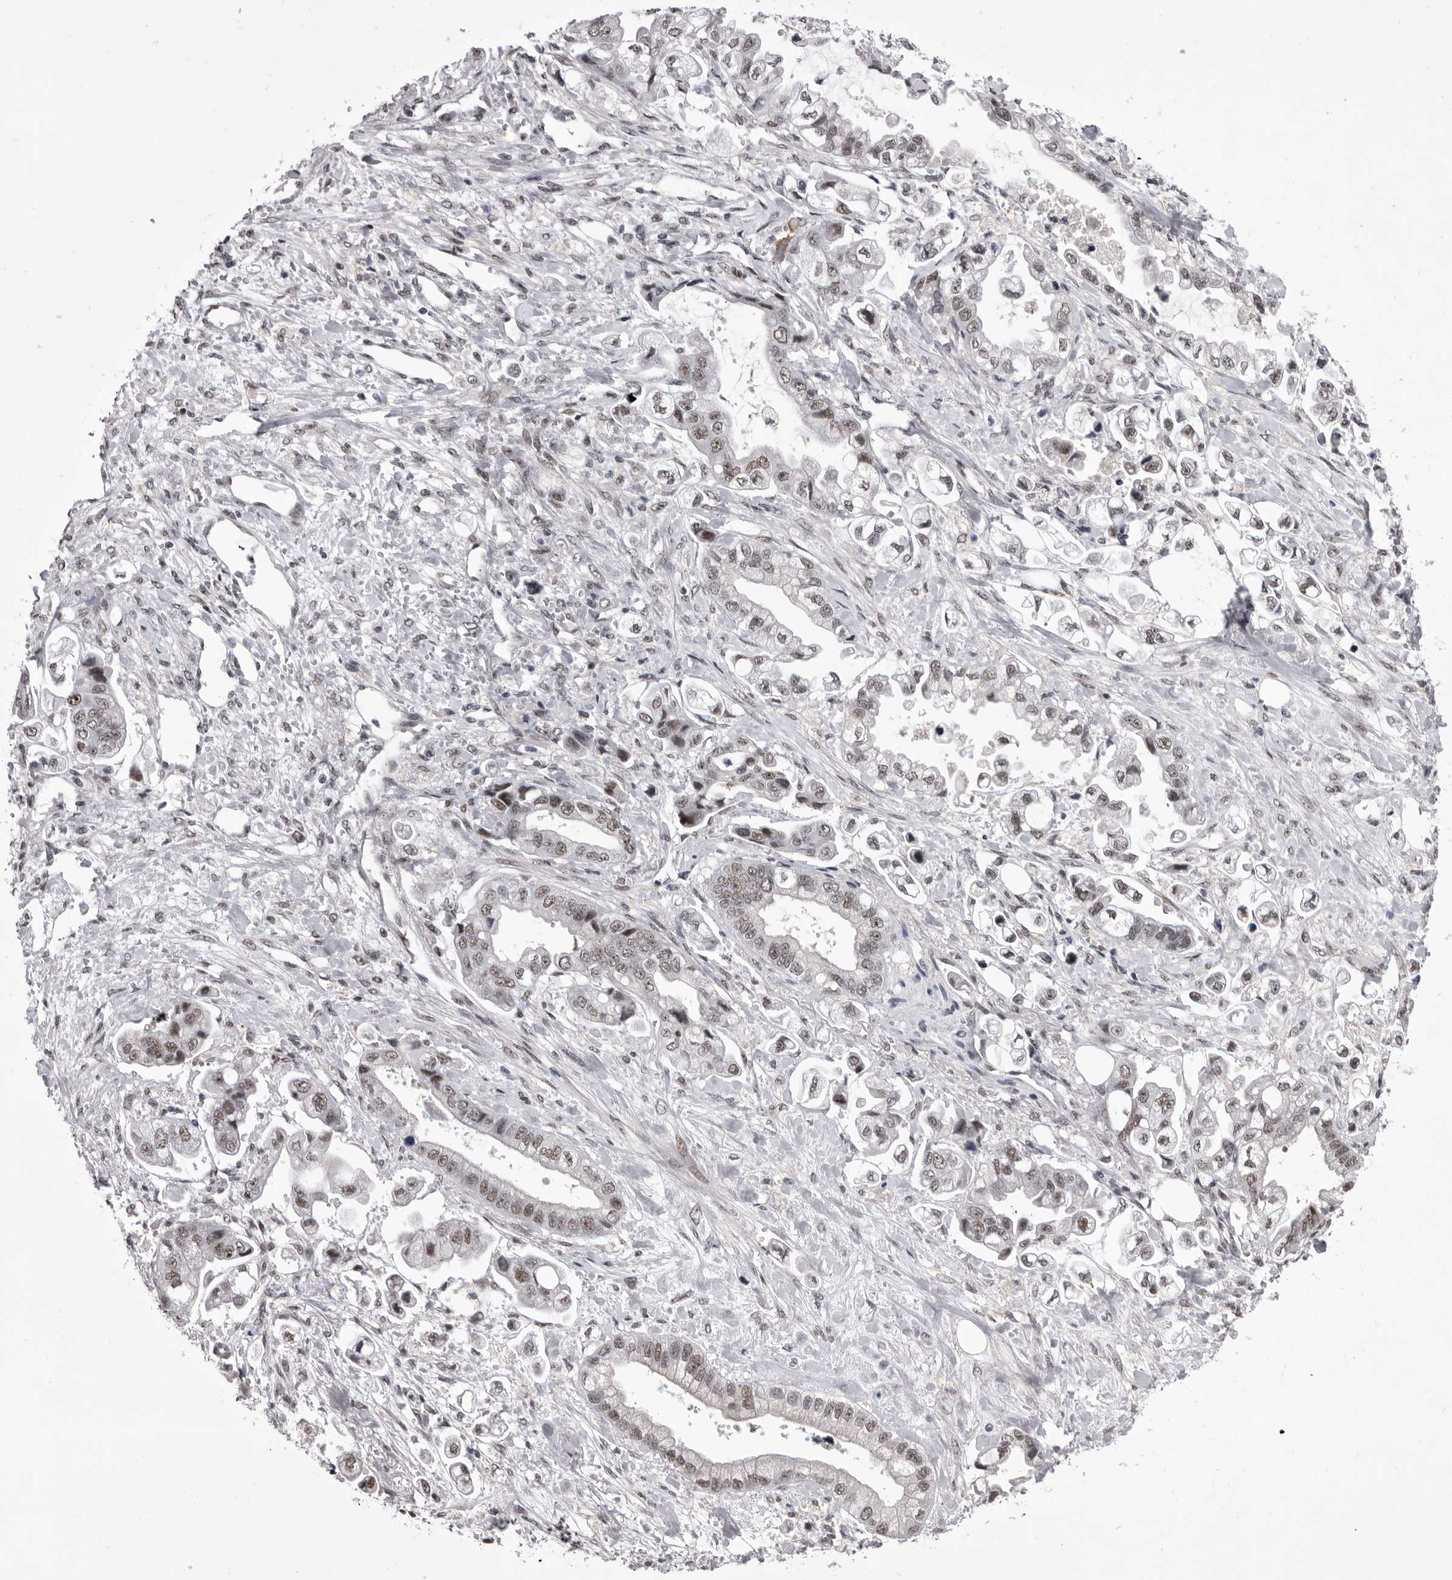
{"staining": {"intensity": "weak", "quantity": "25%-75%", "location": "nuclear"}, "tissue": "stomach cancer", "cell_type": "Tumor cells", "image_type": "cancer", "snomed": [{"axis": "morphology", "description": "Adenocarcinoma, NOS"}, {"axis": "topography", "description": "Stomach"}], "caption": "A brown stain shows weak nuclear staining of a protein in stomach cancer tumor cells. The staining was performed using DAB (3,3'-diaminobenzidine), with brown indicating positive protein expression. Nuclei are stained blue with hematoxylin.", "gene": "PRPF3", "patient": {"sex": "male", "age": 62}}